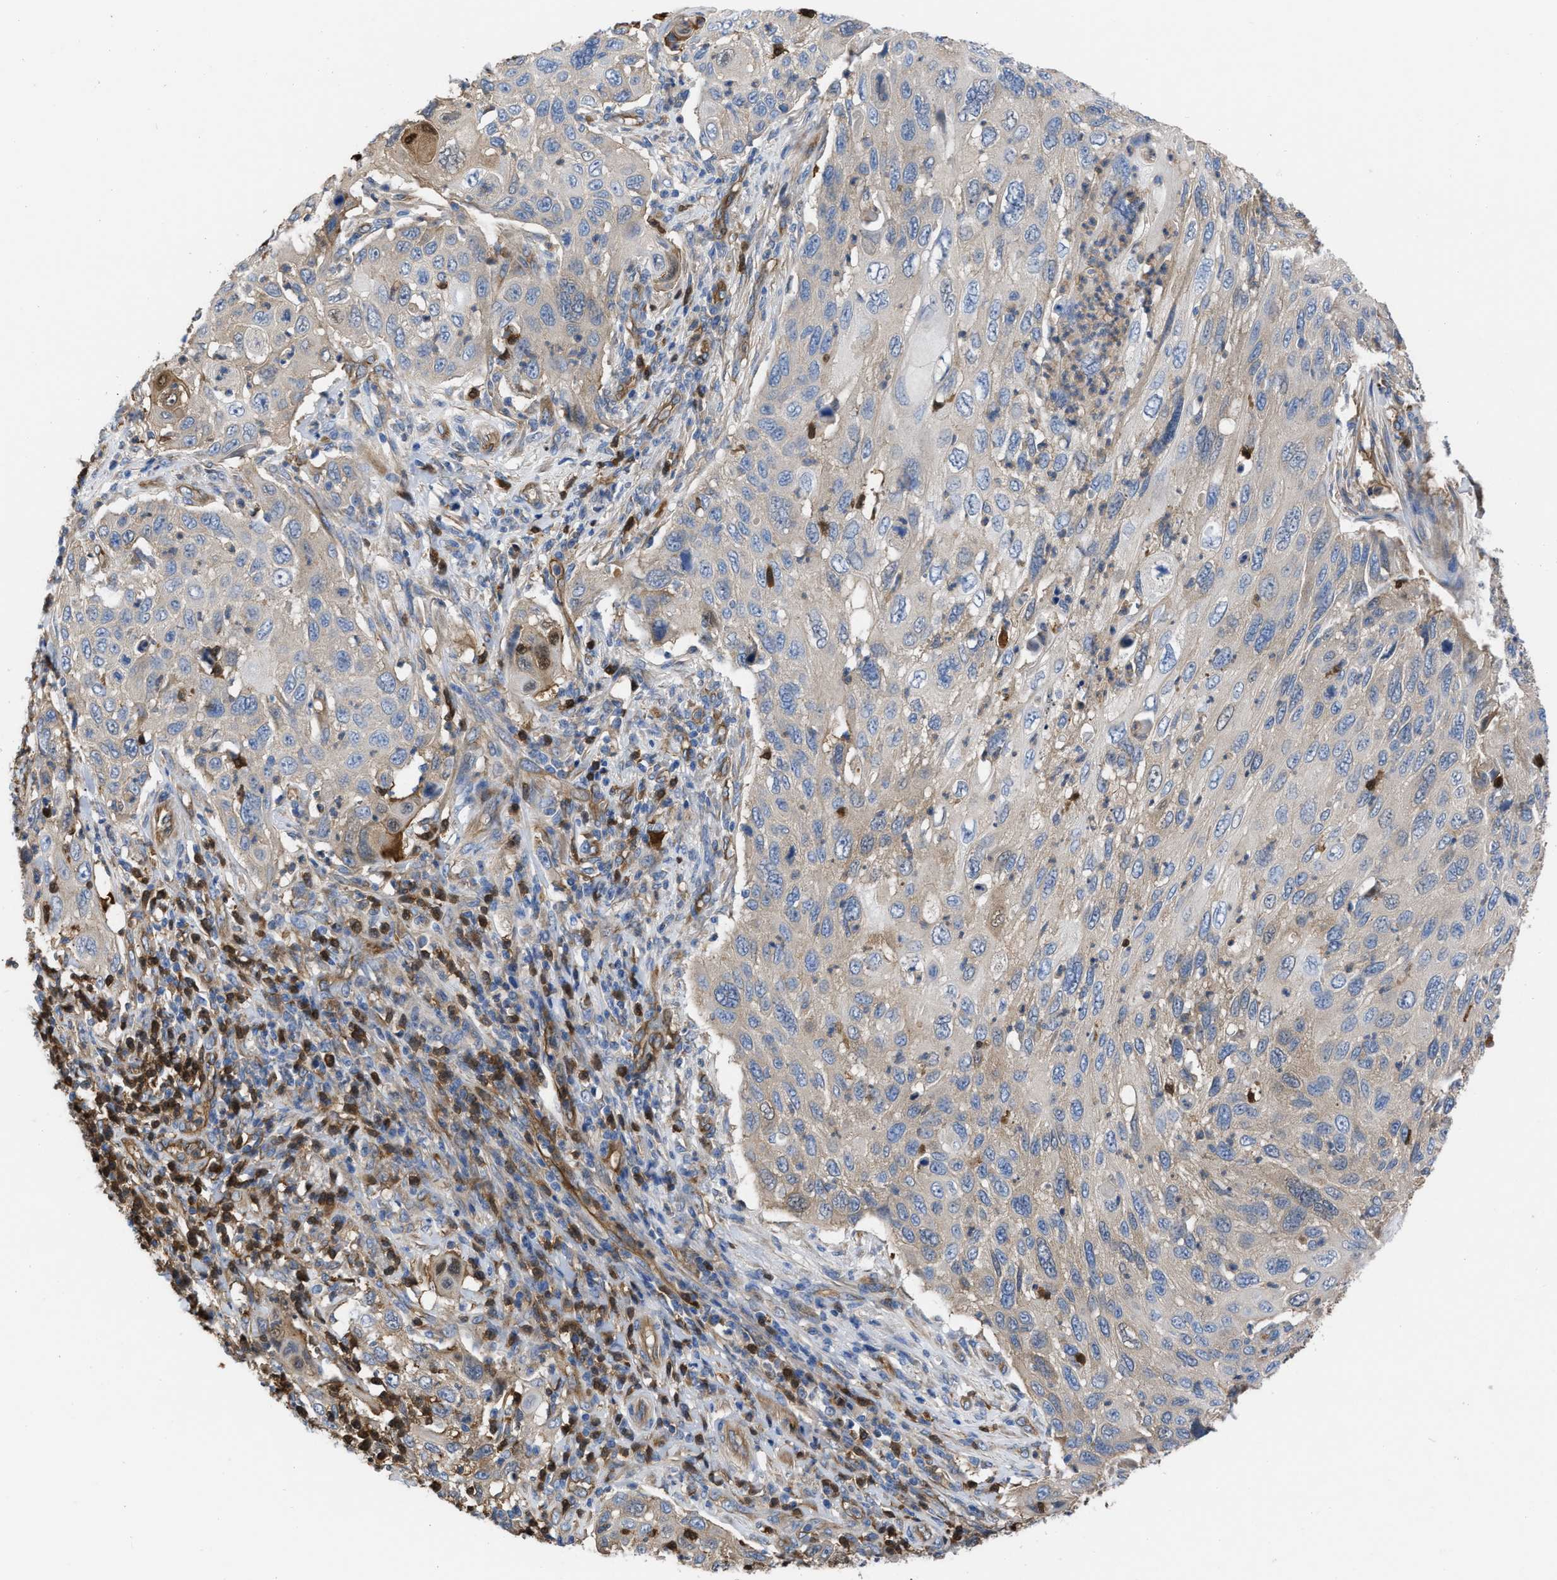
{"staining": {"intensity": "moderate", "quantity": "<25%", "location": "cytoplasmic/membranous,nuclear"}, "tissue": "cervical cancer", "cell_type": "Tumor cells", "image_type": "cancer", "snomed": [{"axis": "morphology", "description": "Squamous cell carcinoma, NOS"}, {"axis": "topography", "description": "Cervix"}], "caption": "A histopathology image of cervical cancer stained for a protein demonstrates moderate cytoplasmic/membranous and nuclear brown staining in tumor cells.", "gene": "TRIOBP", "patient": {"sex": "female", "age": 70}}